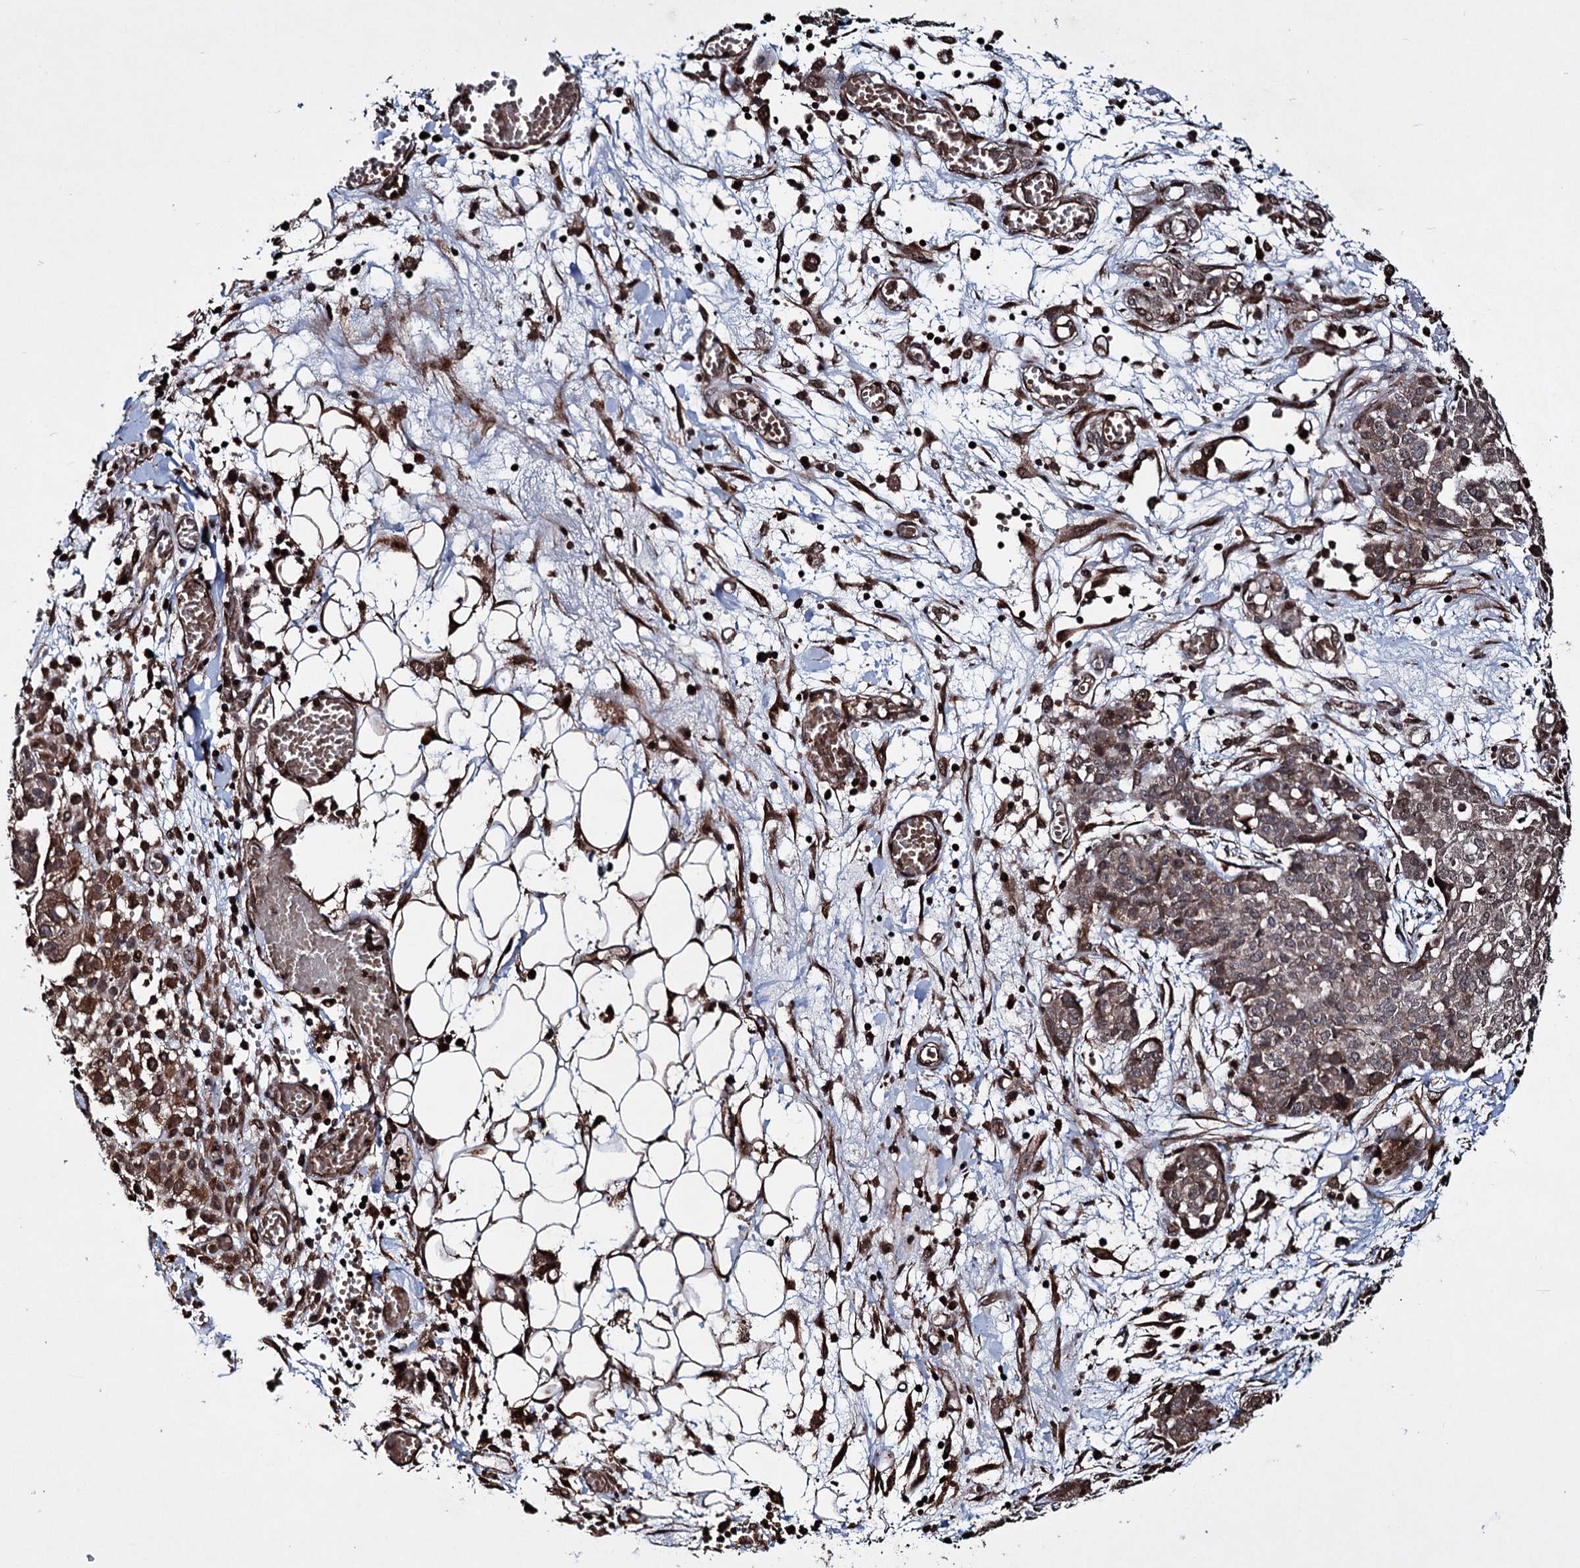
{"staining": {"intensity": "weak", "quantity": ">75%", "location": "cytoplasmic/membranous"}, "tissue": "ovarian cancer", "cell_type": "Tumor cells", "image_type": "cancer", "snomed": [{"axis": "morphology", "description": "Cystadenocarcinoma, serous, NOS"}, {"axis": "topography", "description": "Soft tissue"}, {"axis": "topography", "description": "Ovary"}], "caption": "DAB (3,3'-diaminobenzidine) immunohistochemical staining of ovarian serous cystadenocarcinoma reveals weak cytoplasmic/membranous protein expression in about >75% of tumor cells. Nuclei are stained in blue.", "gene": "EYA4", "patient": {"sex": "female", "age": 57}}